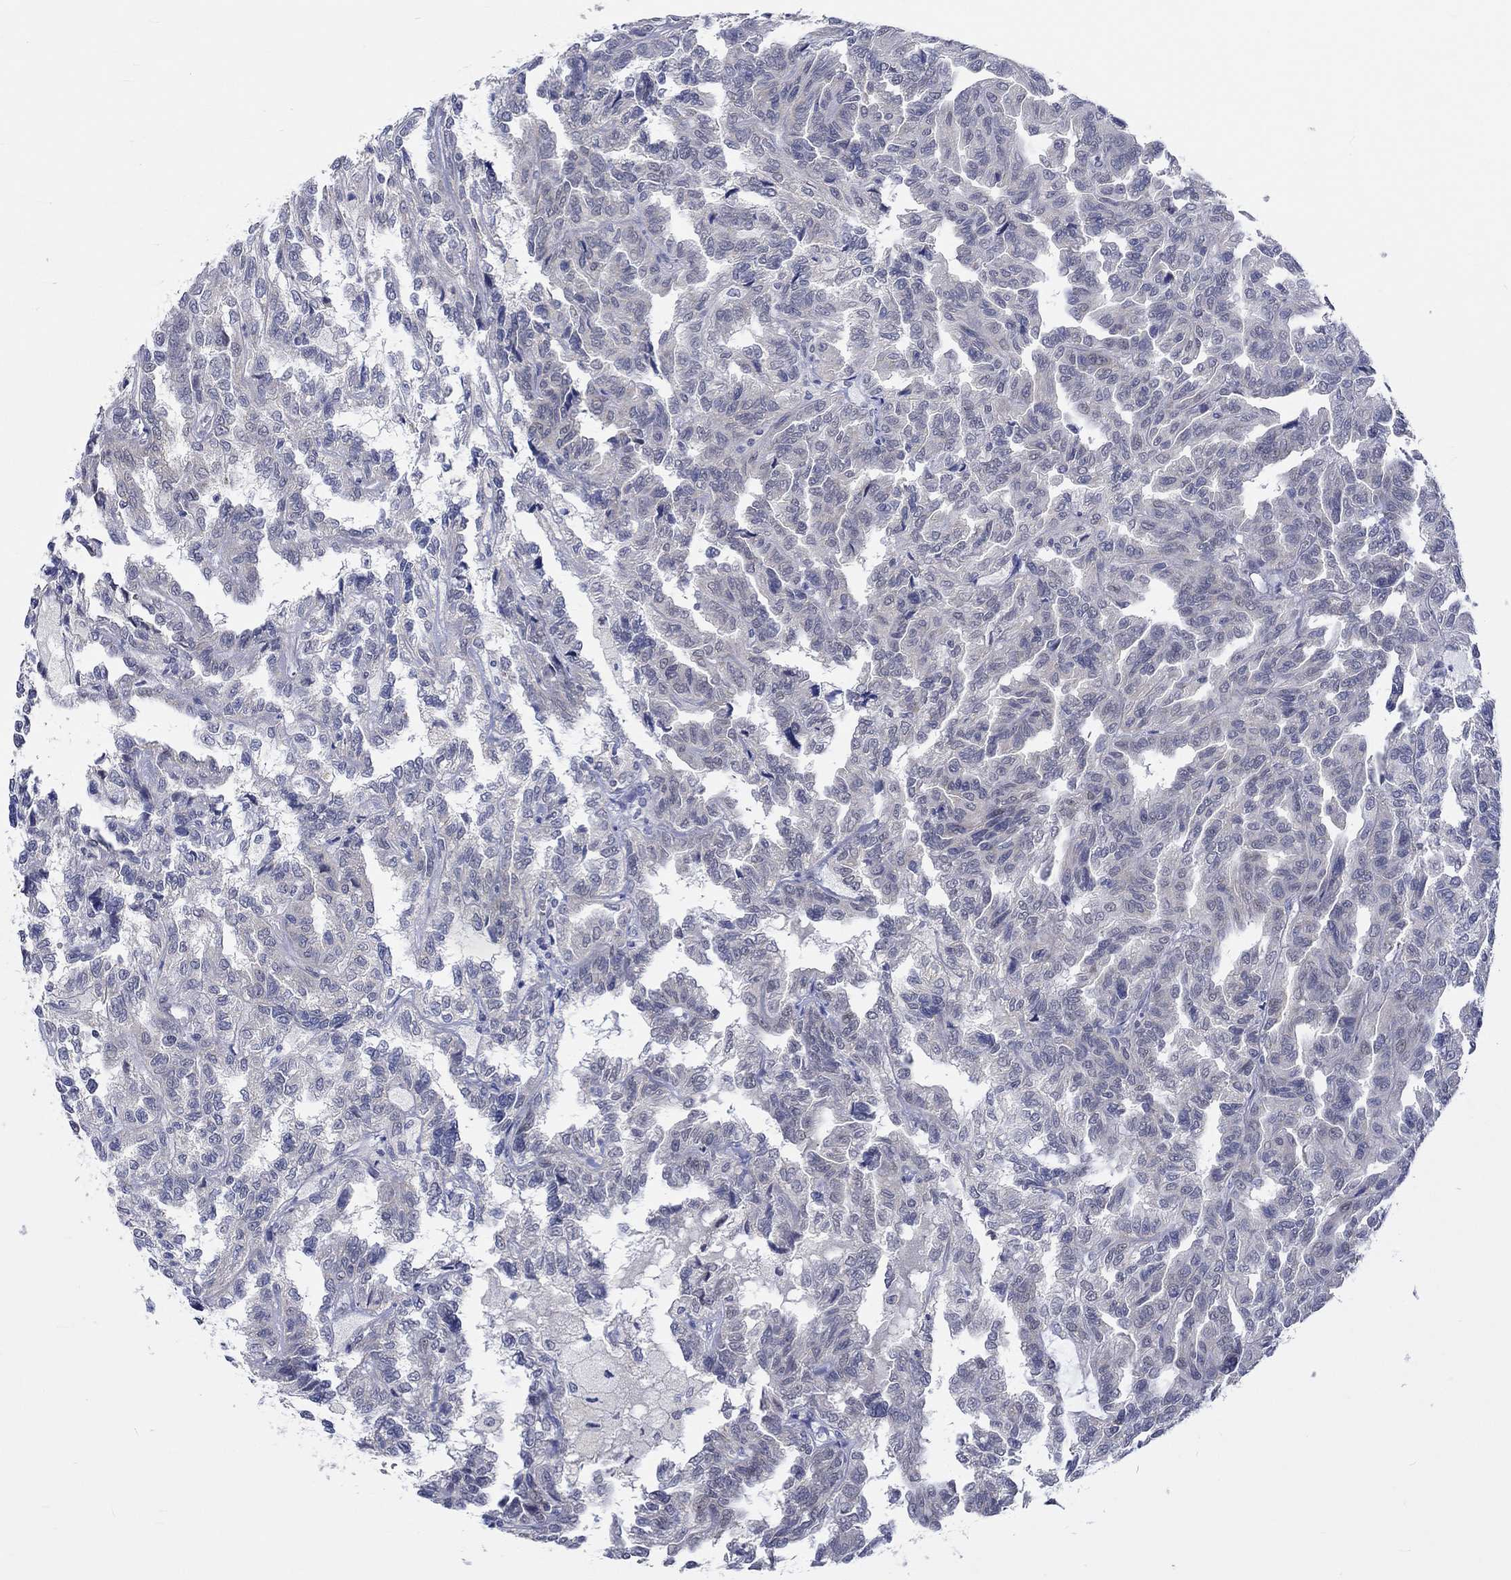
{"staining": {"intensity": "negative", "quantity": "none", "location": "none"}, "tissue": "renal cancer", "cell_type": "Tumor cells", "image_type": "cancer", "snomed": [{"axis": "morphology", "description": "Adenocarcinoma, NOS"}, {"axis": "topography", "description": "Kidney"}], "caption": "There is no significant staining in tumor cells of renal cancer.", "gene": "WASF1", "patient": {"sex": "male", "age": 79}}